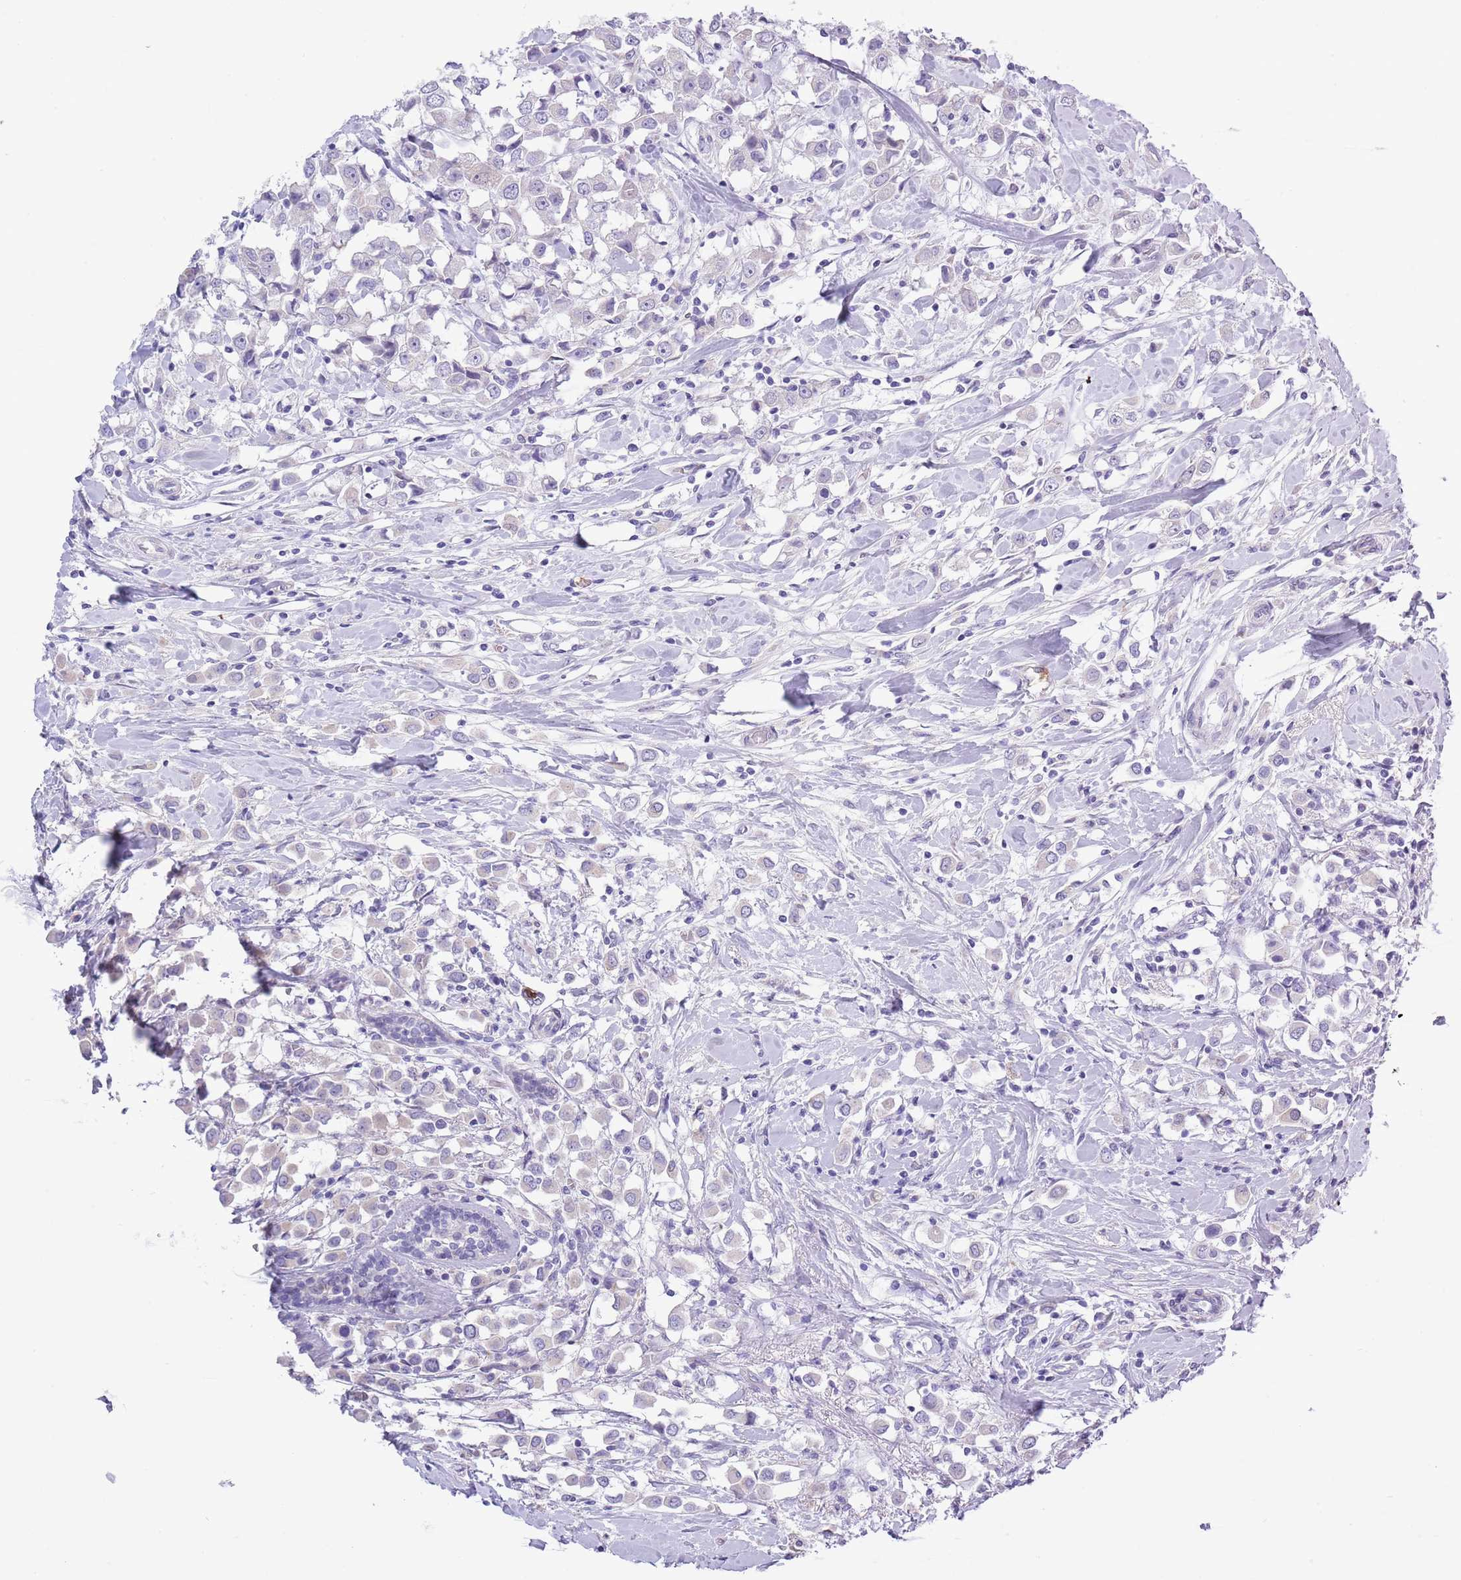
{"staining": {"intensity": "negative", "quantity": "none", "location": "none"}, "tissue": "breast cancer", "cell_type": "Tumor cells", "image_type": "cancer", "snomed": [{"axis": "morphology", "description": "Duct carcinoma"}, {"axis": "topography", "description": "Breast"}], "caption": "This is an immunohistochemistry (IHC) image of breast cancer (intraductal carcinoma). There is no expression in tumor cells.", "gene": "ZFP2", "patient": {"sex": "female", "age": 61}}